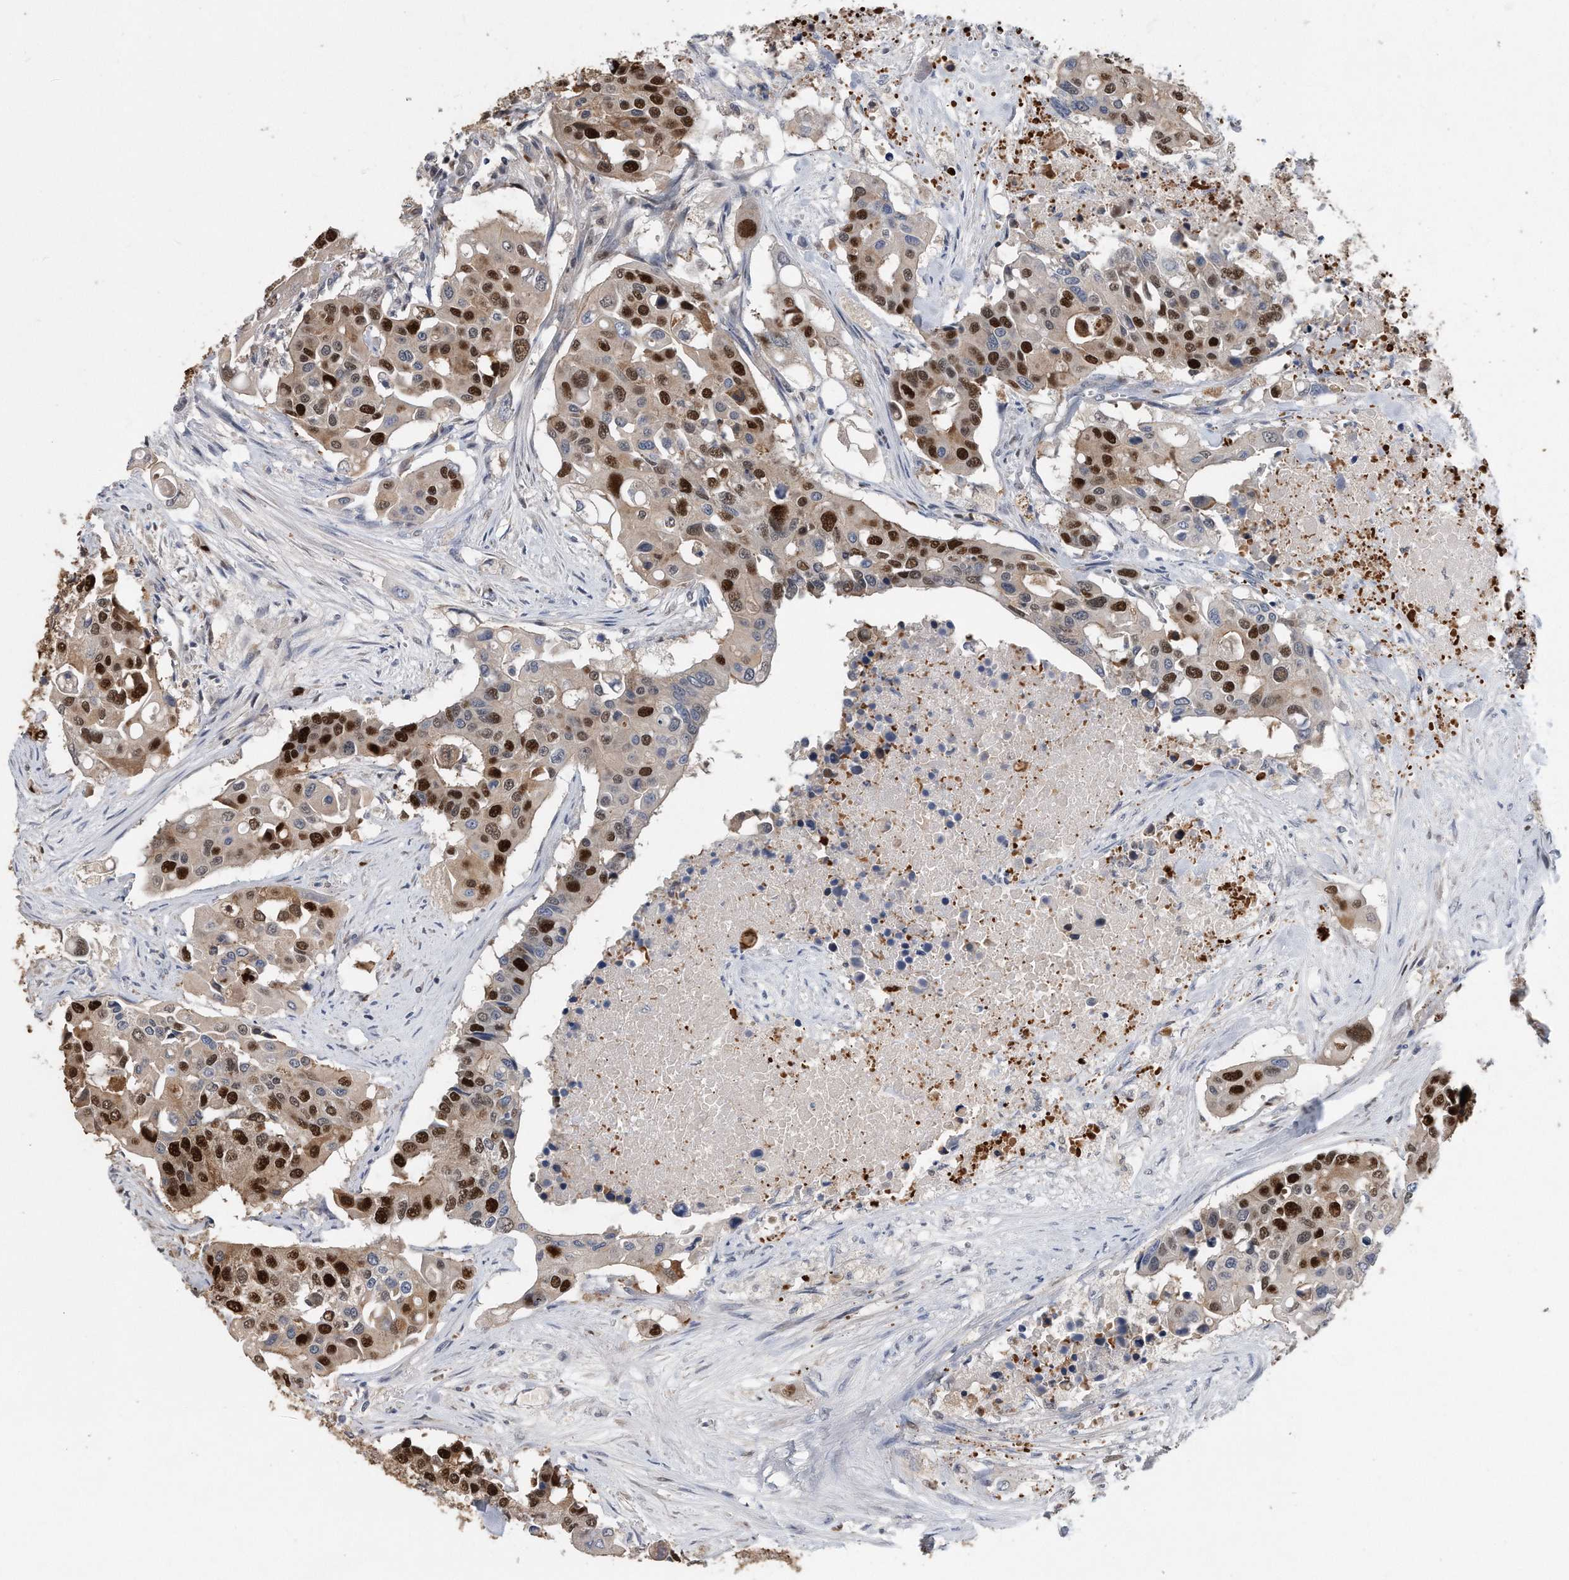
{"staining": {"intensity": "strong", "quantity": "25%-75%", "location": "nuclear"}, "tissue": "colorectal cancer", "cell_type": "Tumor cells", "image_type": "cancer", "snomed": [{"axis": "morphology", "description": "Adenocarcinoma, NOS"}, {"axis": "topography", "description": "Colon"}], "caption": "Colorectal cancer stained for a protein (brown) shows strong nuclear positive expression in about 25%-75% of tumor cells.", "gene": "PCNA", "patient": {"sex": "male", "age": 77}}